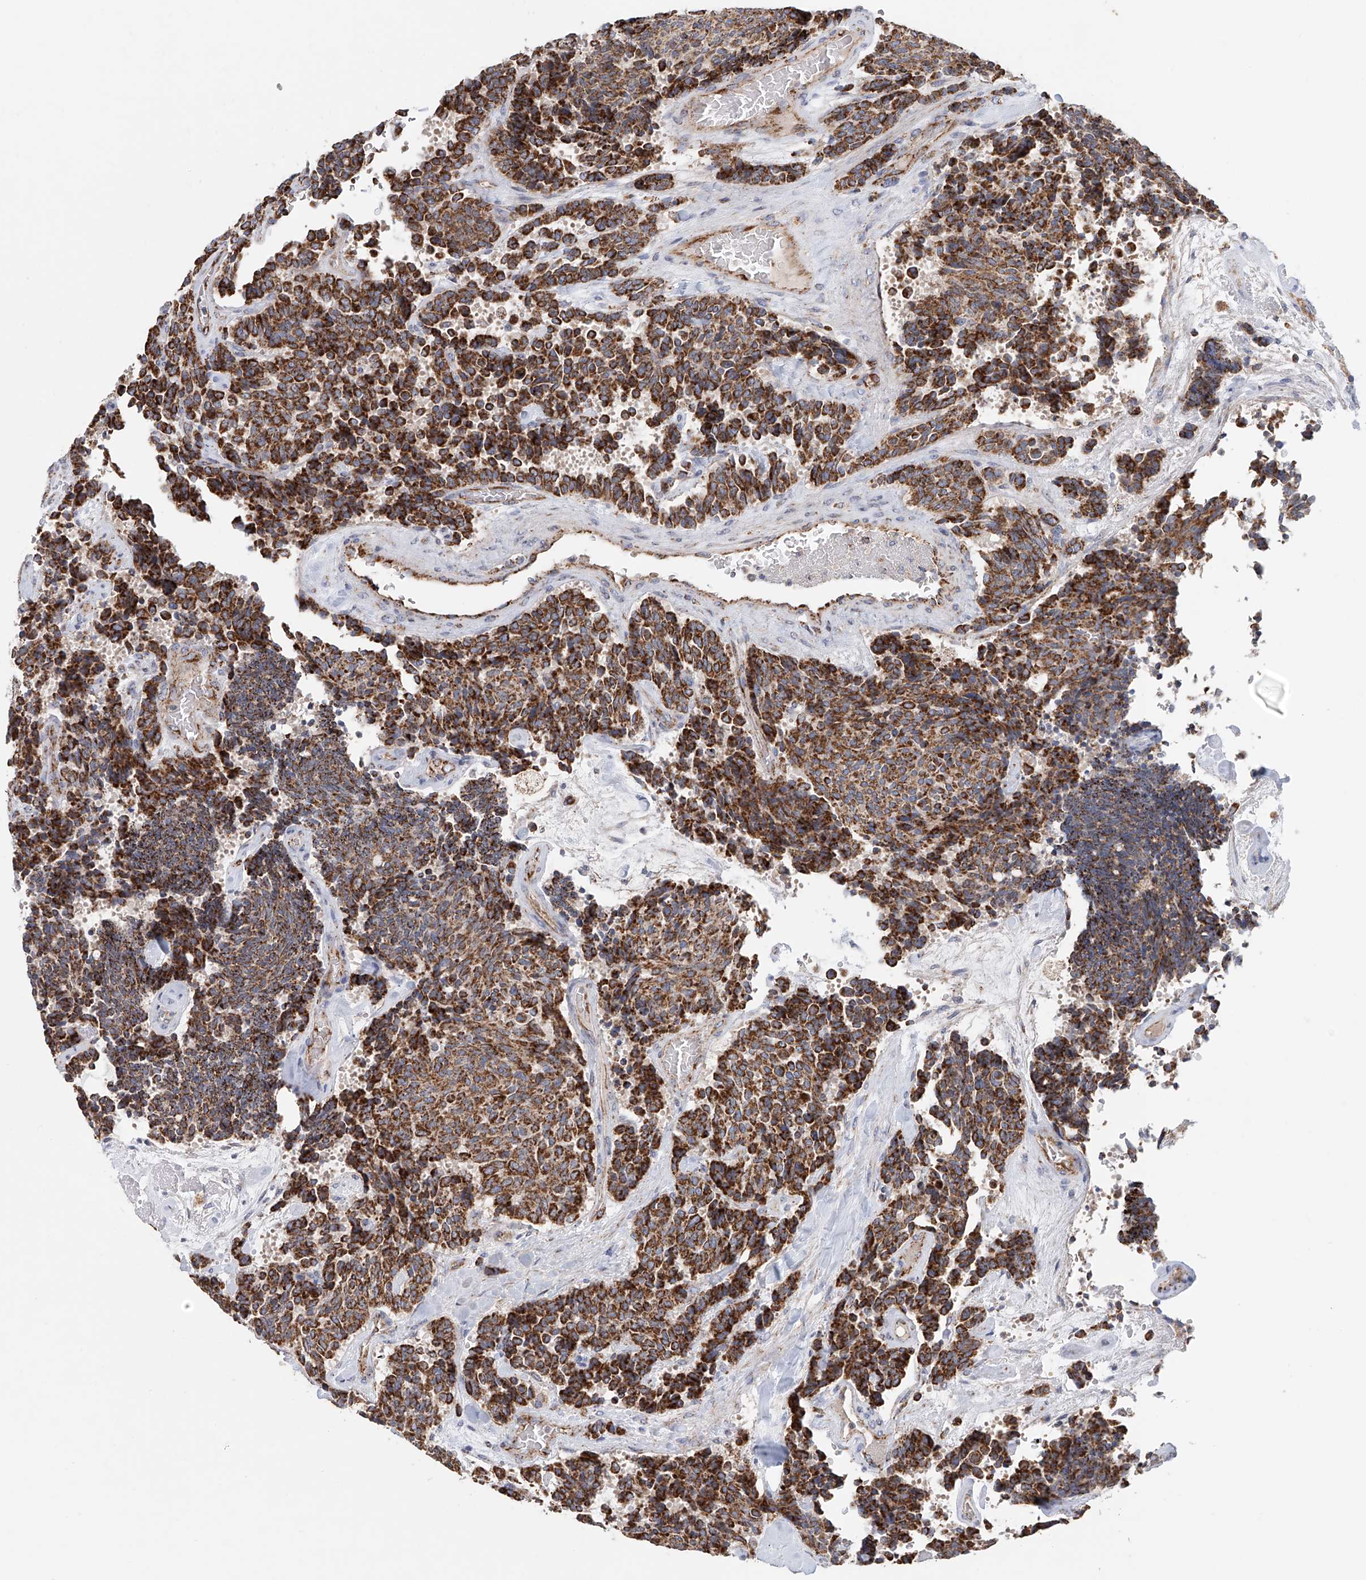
{"staining": {"intensity": "strong", "quantity": ">75%", "location": "cytoplasmic/membranous"}, "tissue": "carcinoid", "cell_type": "Tumor cells", "image_type": "cancer", "snomed": [{"axis": "morphology", "description": "Carcinoid, malignant, NOS"}, {"axis": "topography", "description": "Pancreas"}], "caption": "Carcinoid tissue shows strong cytoplasmic/membranous staining in about >75% of tumor cells, visualized by immunohistochemistry.", "gene": "MCL1", "patient": {"sex": "female", "age": 54}}